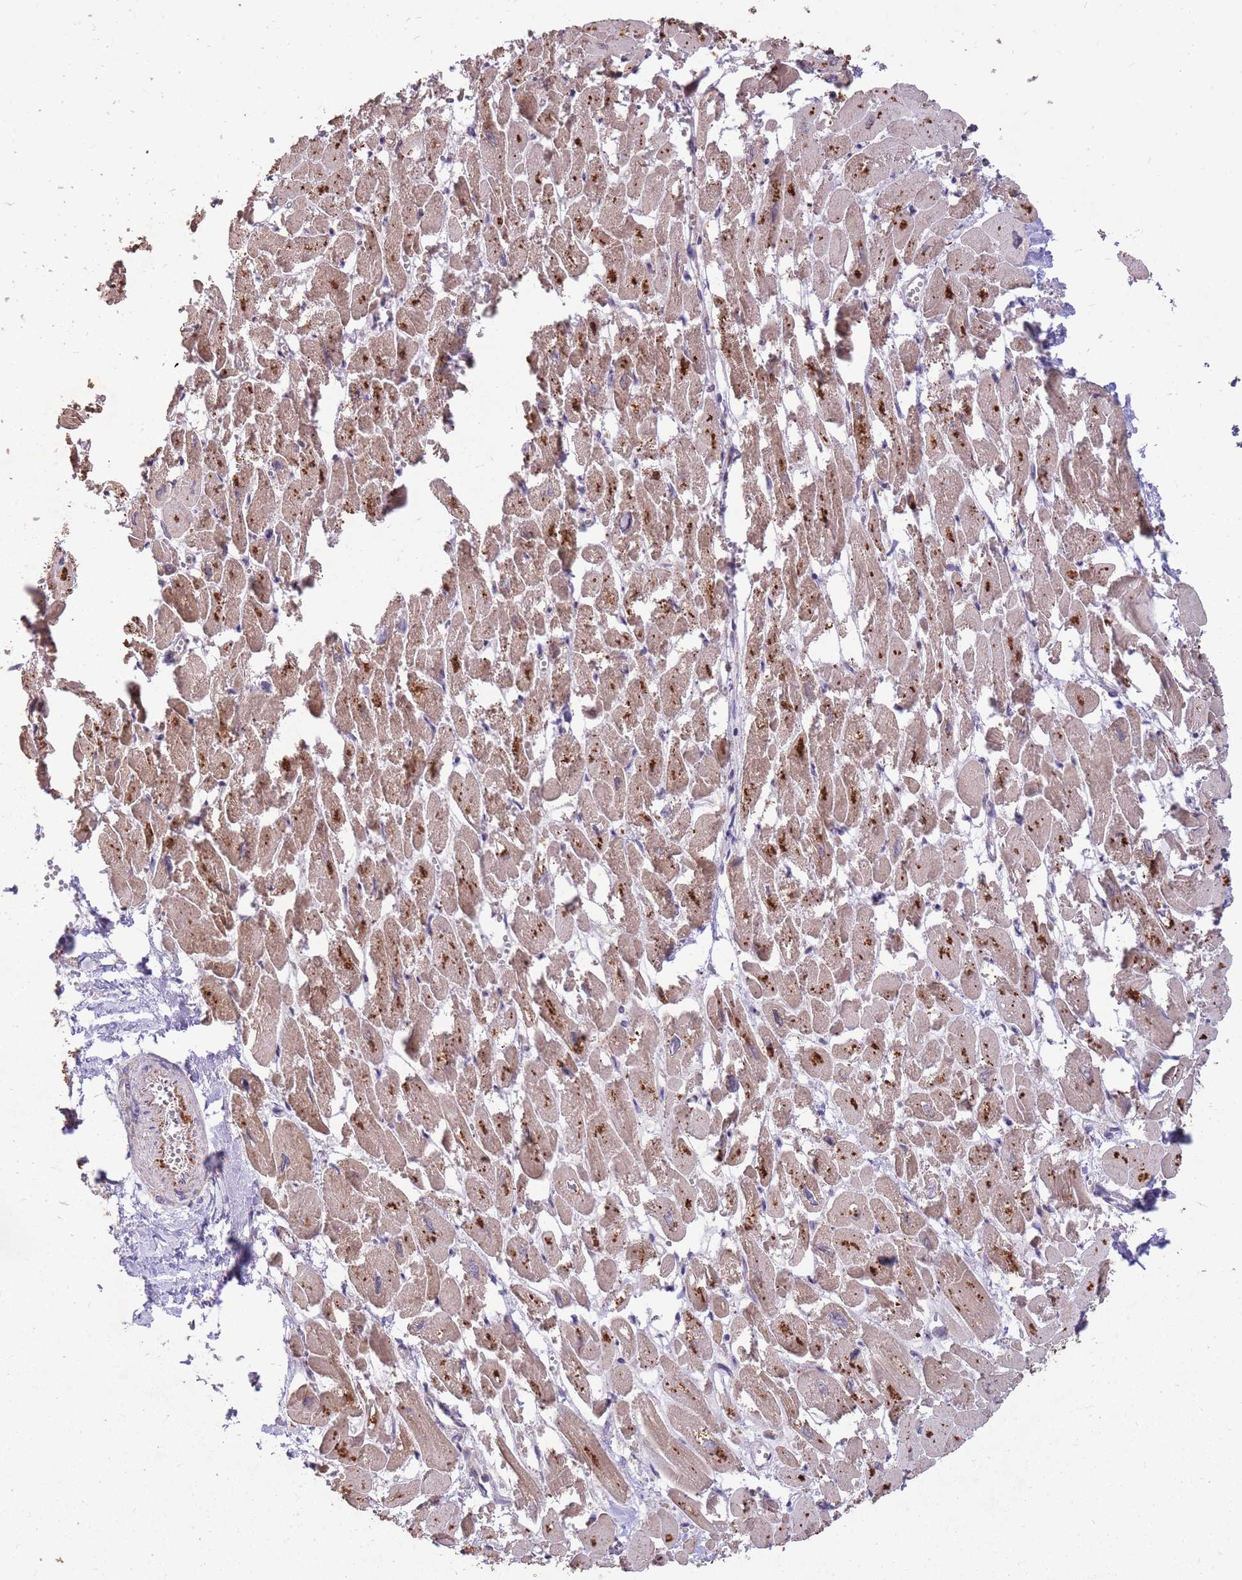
{"staining": {"intensity": "strong", "quantity": "25%-75%", "location": "cytoplasmic/membranous"}, "tissue": "heart muscle", "cell_type": "Cardiomyocytes", "image_type": "normal", "snomed": [{"axis": "morphology", "description": "Normal tissue, NOS"}, {"axis": "topography", "description": "Heart"}], "caption": "Immunohistochemical staining of normal human heart muscle displays 25%-75% levels of strong cytoplasmic/membranous protein expression in about 25%-75% of cardiomyocytes. The protein of interest is shown in brown color, while the nuclei are stained blue.", "gene": "IGF2BP2", "patient": {"sex": "male", "age": 54}}